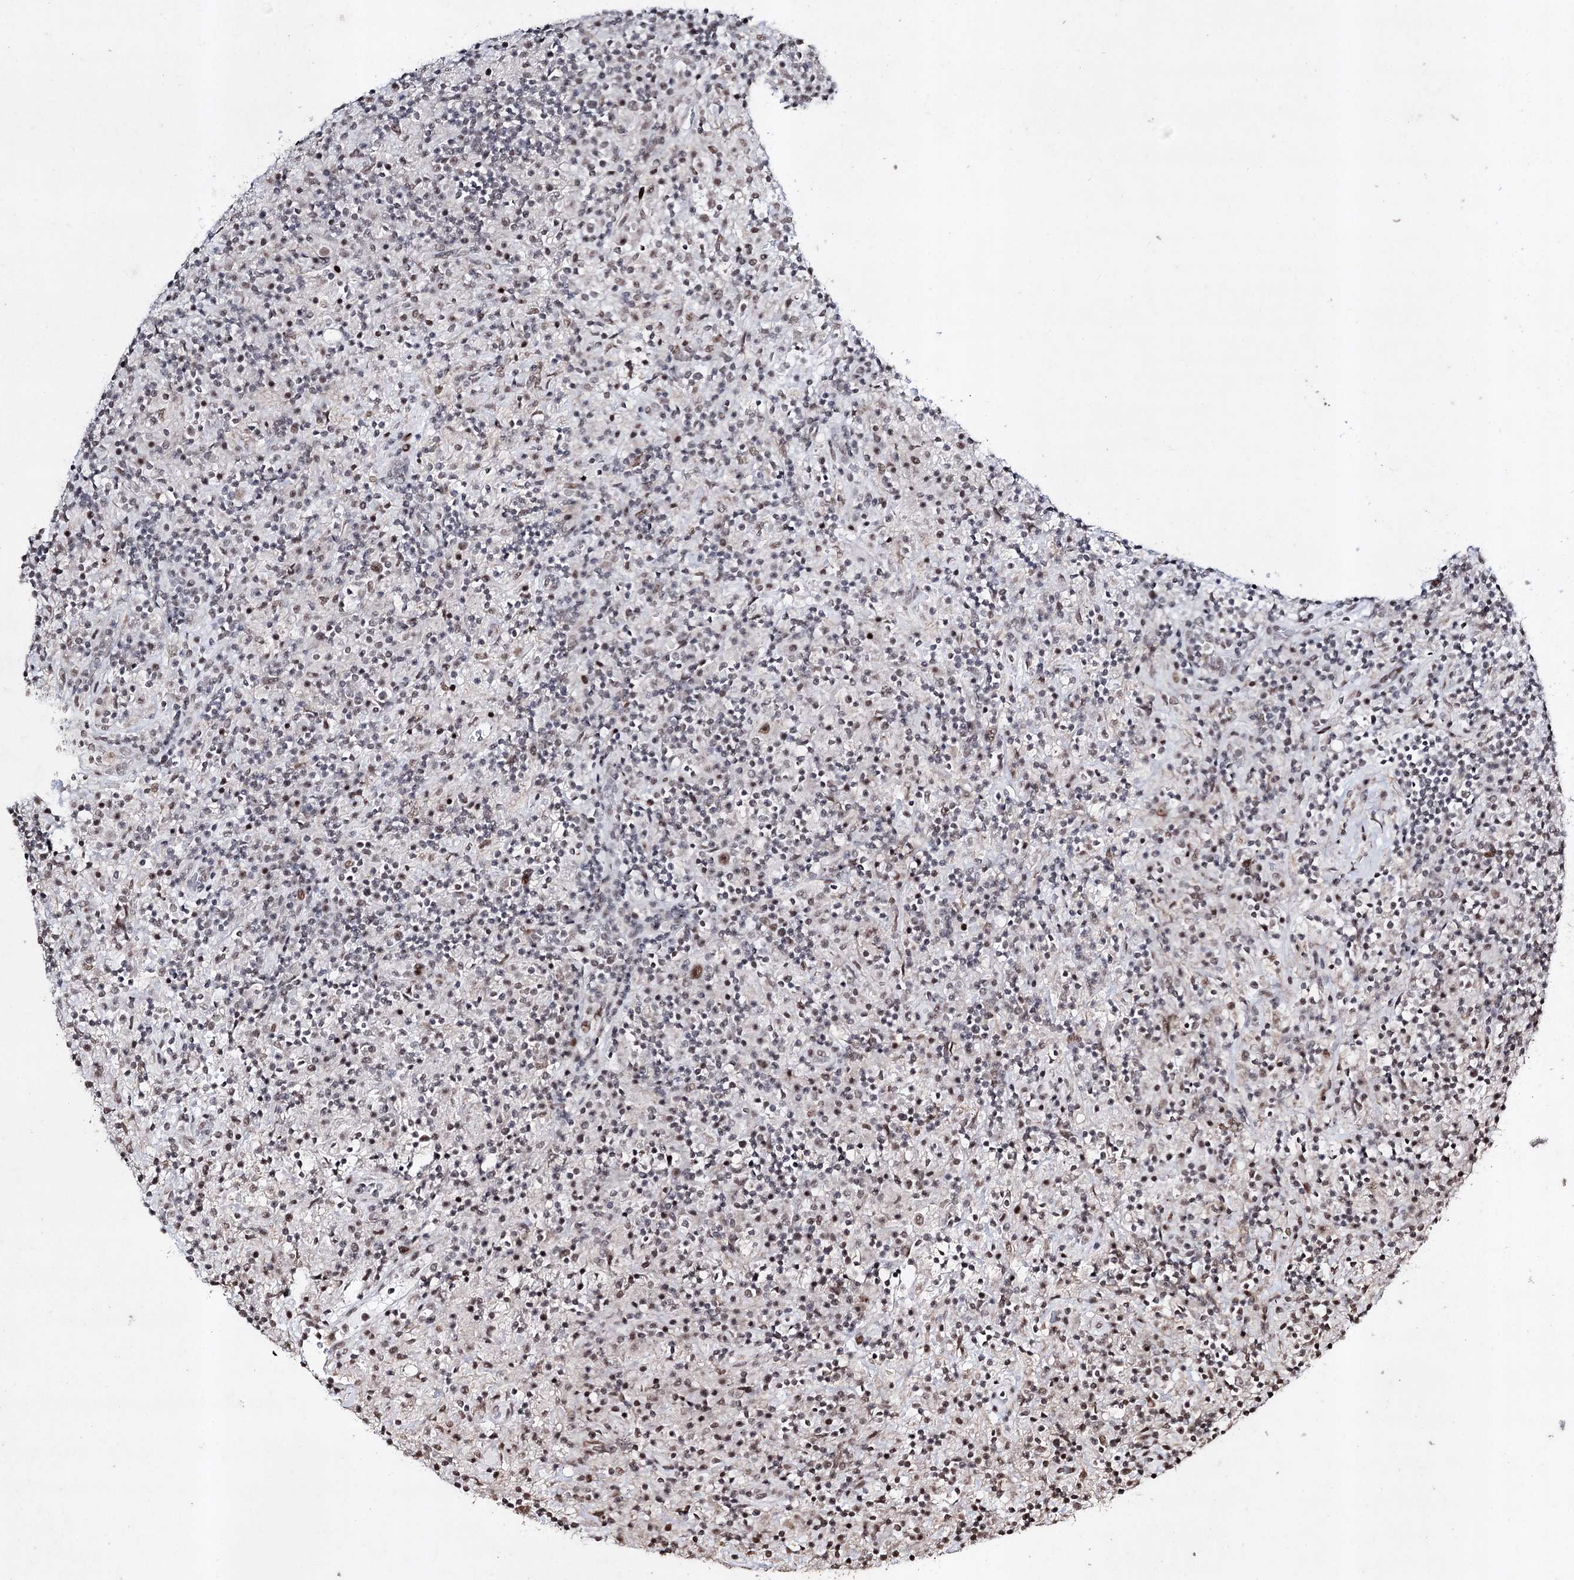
{"staining": {"intensity": "moderate", "quantity": ">75%", "location": "nuclear"}, "tissue": "lymphoma", "cell_type": "Tumor cells", "image_type": "cancer", "snomed": [{"axis": "morphology", "description": "Hodgkin's disease, NOS"}, {"axis": "topography", "description": "Lymph node"}], "caption": "Immunohistochemistry (IHC) photomicrograph of Hodgkin's disease stained for a protein (brown), which exhibits medium levels of moderate nuclear positivity in about >75% of tumor cells.", "gene": "PDCD4", "patient": {"sex": "male", "age": 70}}